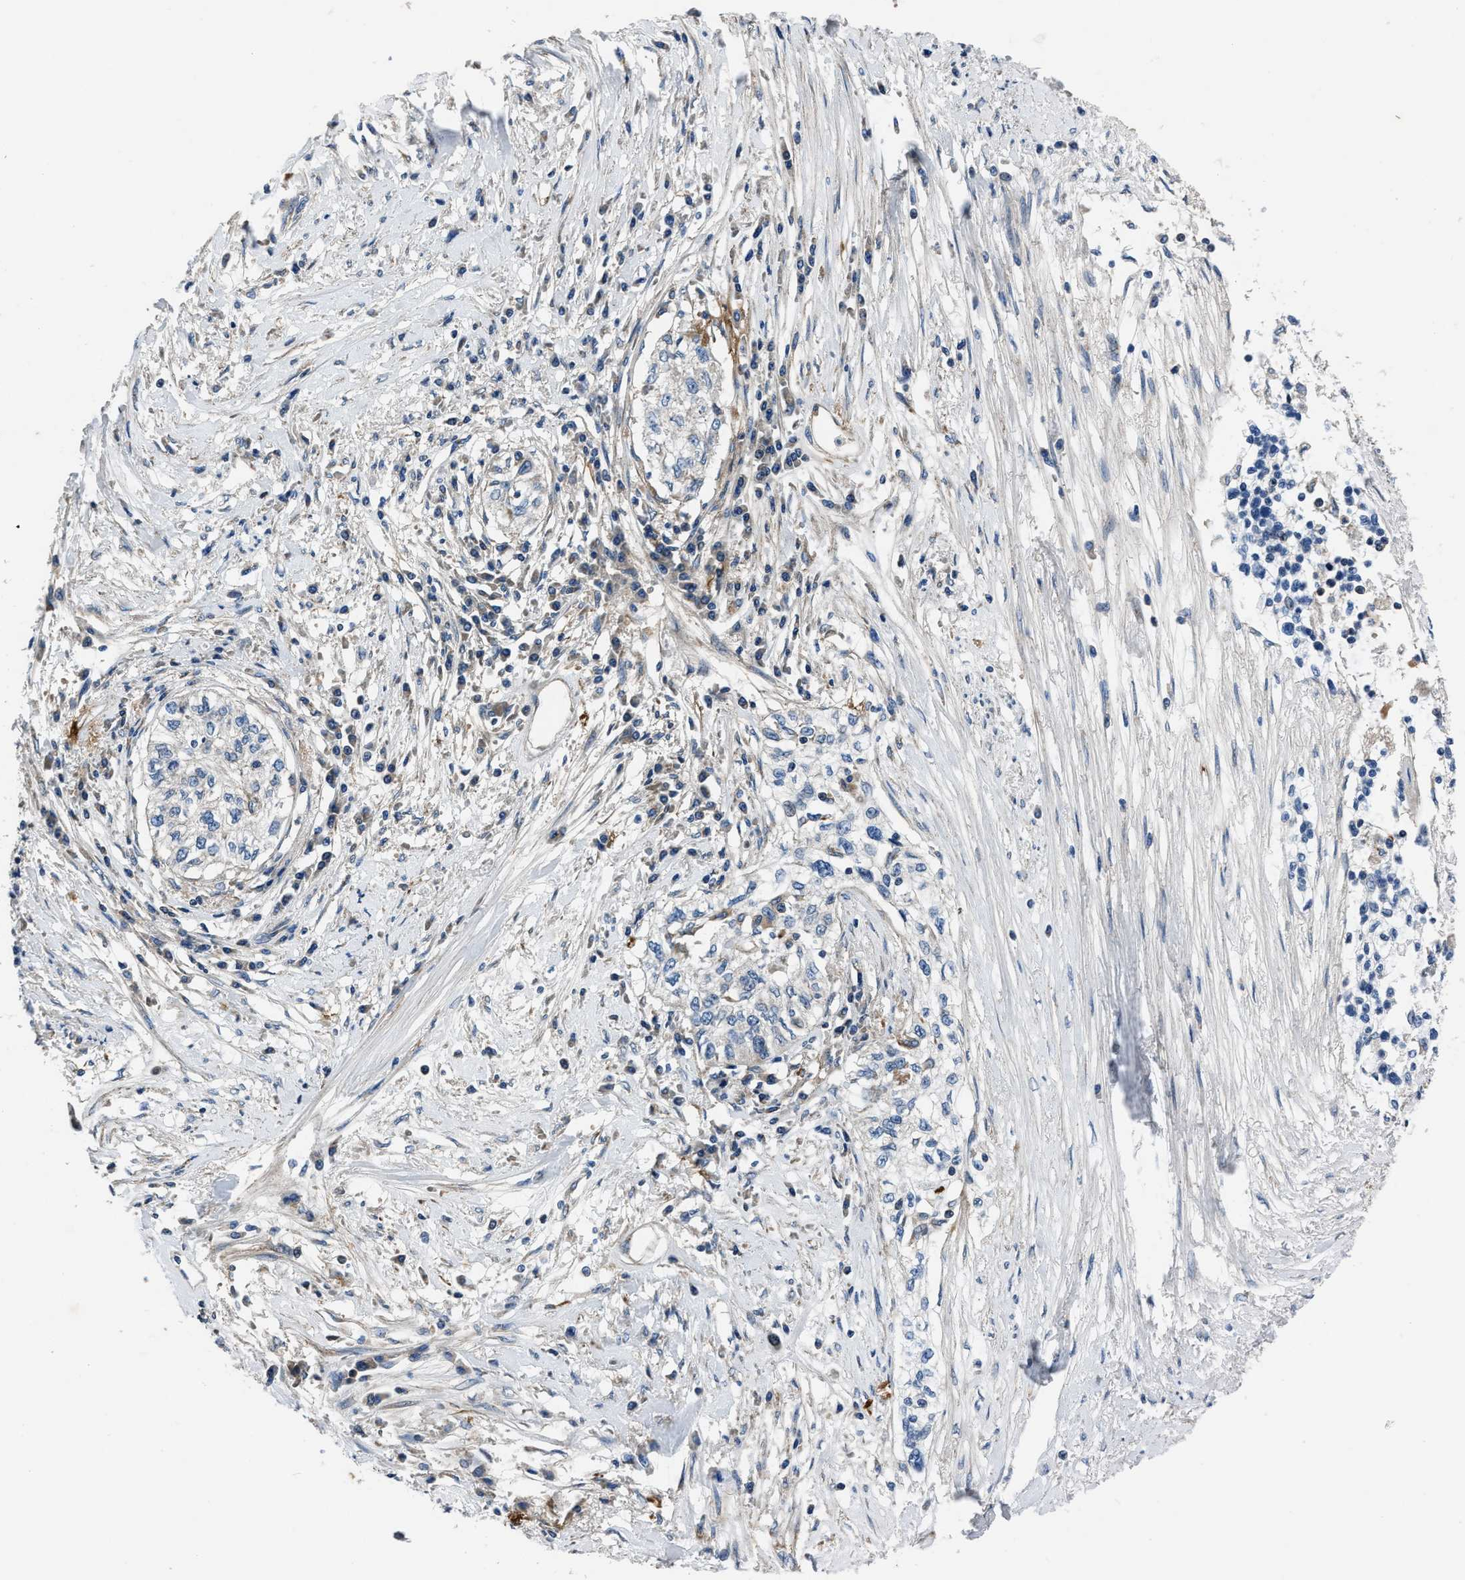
{"staining": {"intensity": "negative", "quantity": "none", "location": "none"}, "tissue": "cervical cancer", "cell_type": "Tumor cells", "image_type": "cancer", "snomed": [{"axis": "morphology", "description": "Squamous cell carcinoma, NOS"}, {"axis": "topography", "description": "Cervix"}], "caption": "A high-resolution image shows immunohistochemistry (IHC) staining of cervical cancer, which reveals no significant expression in tumor cells. (Stains: DAB (3,3'-diaminobenzidine) immunohistochemistry (IHC) with hematoxylin counter stain, Microscopy: brightfield microscopy at high magnification).", "gene": "ERC1", "patient": {"sex": "female", "age": 57}}